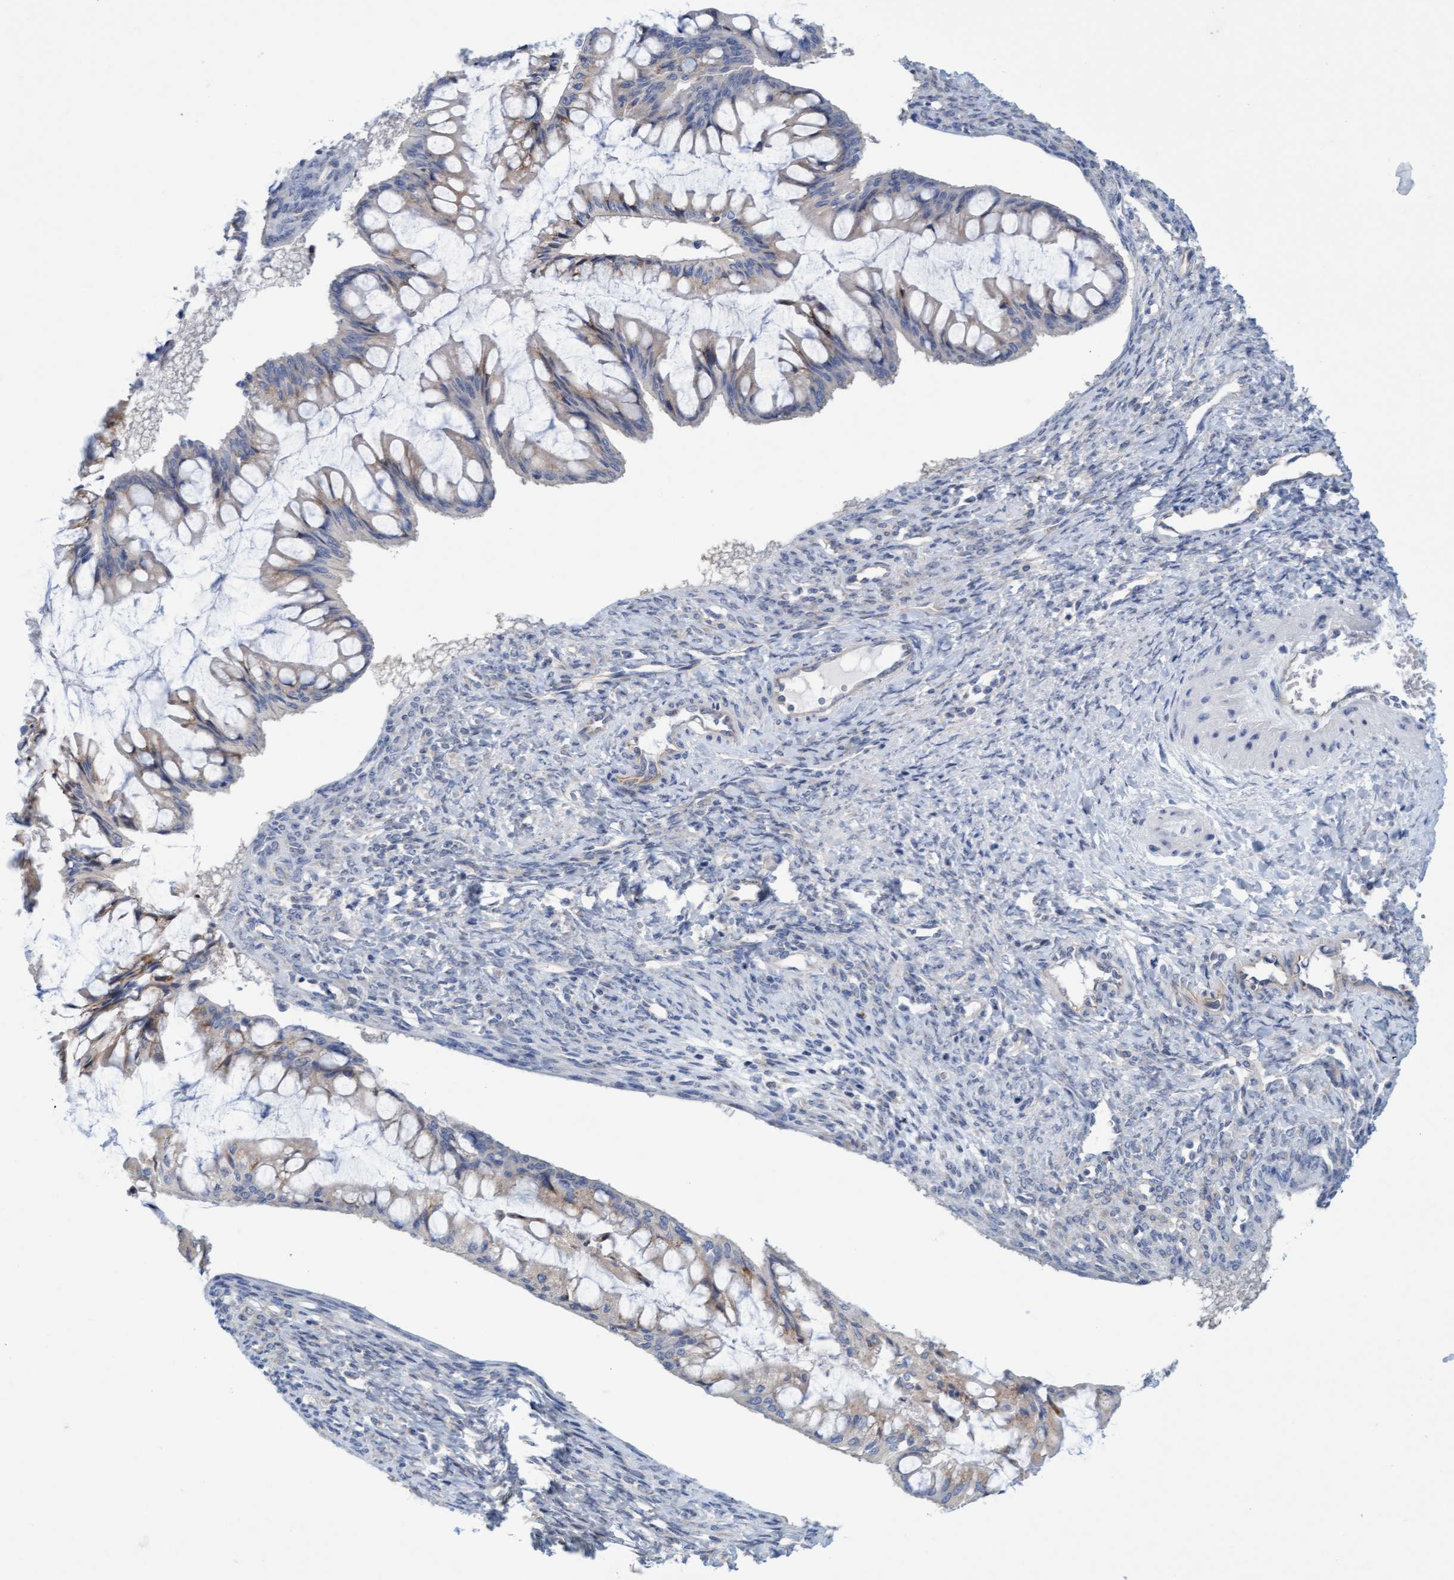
{"staining": {"intensity": "weak", "quantity": "<25%", "location": "cytoplasmic/membranous"}, "tissue": "ovarian cancer", "cell_type": "Tumor cells", "image_type": "cancer", "snomed": [{"axis": "morphology", "description": "Cystadenocarcinoma, mucinous, NOS"}, {"axis": "topography", "description": "Ovary"}], "caption": "There is no significant staining in tumor cells of mucinous cystadenocarcinoma (ovarian). The staining is performed using DAB brown chromogen with nuclei counter-stained in using hematoxylin.", "gene": "SLC28A3", "patient": {"sex": "female", "age": 73}}